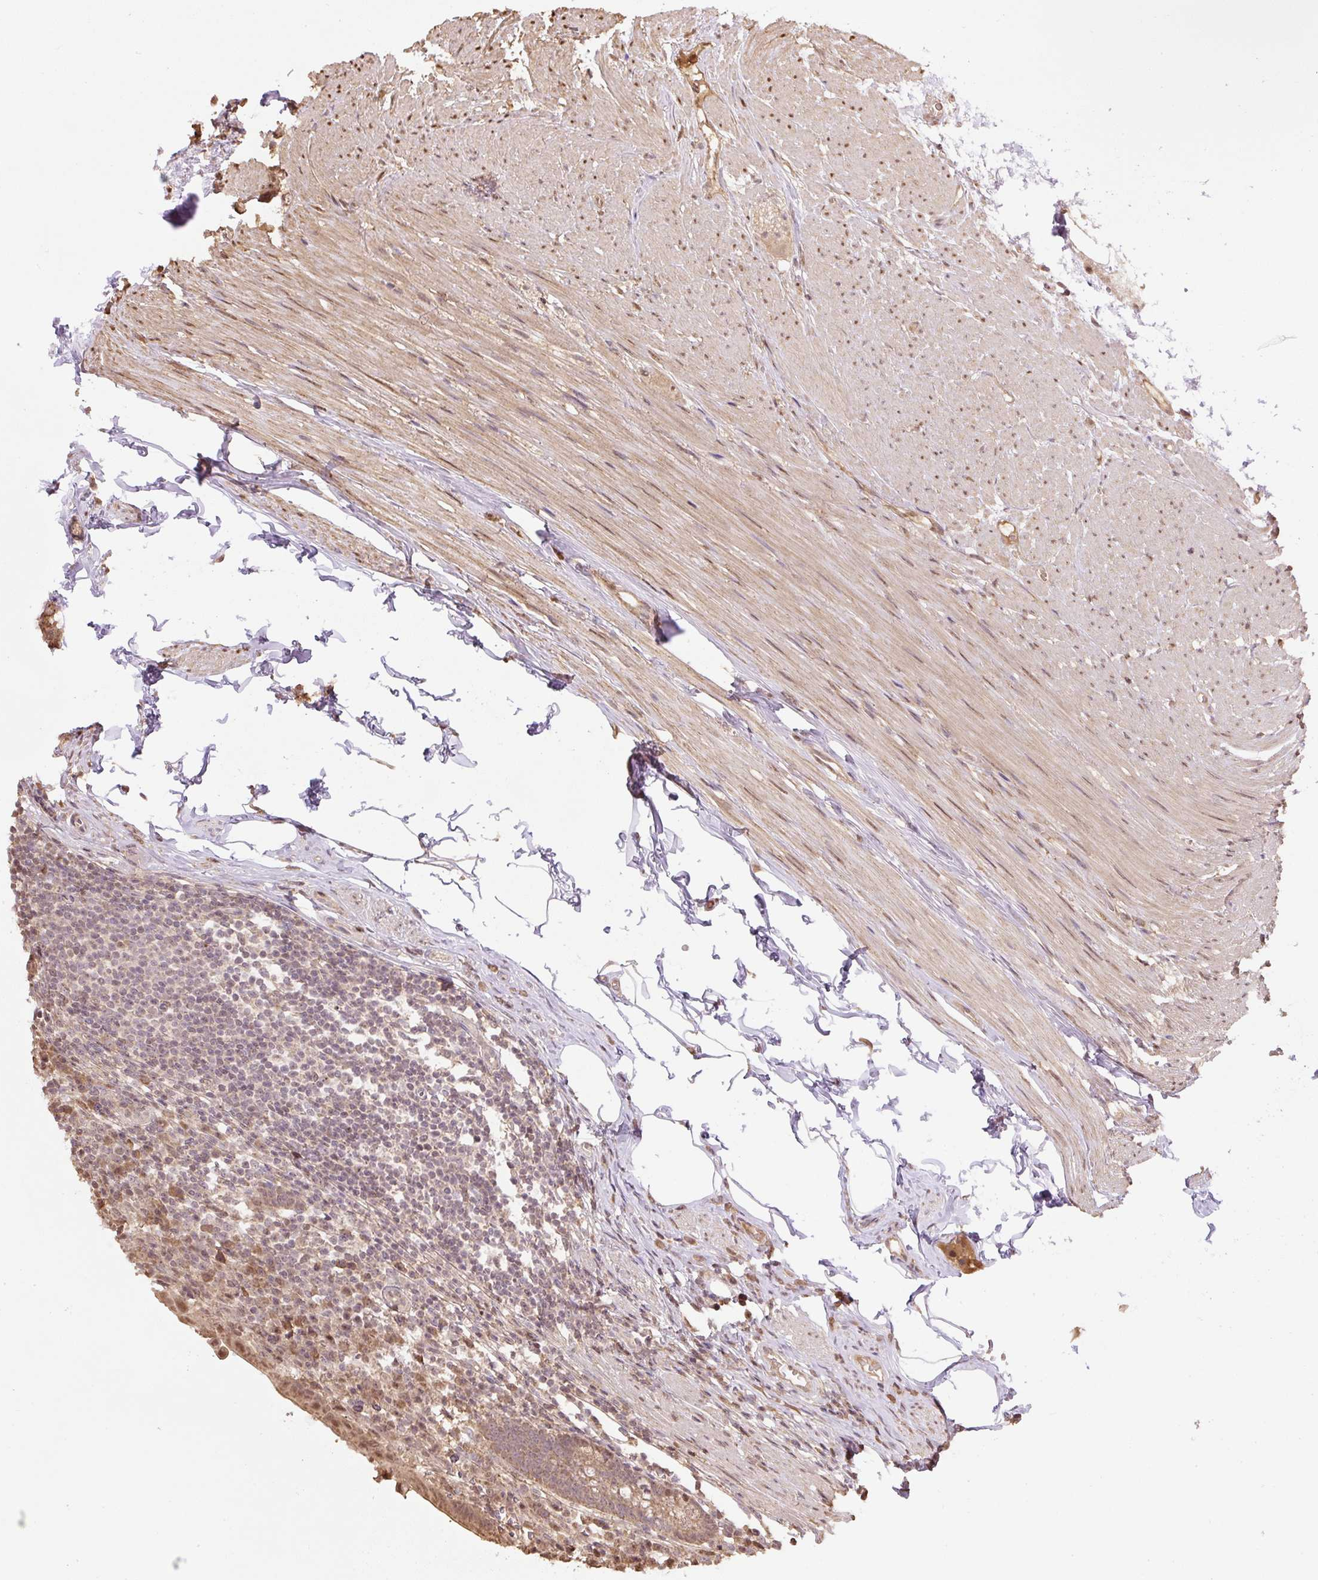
{"staining": {"intensity": "moderate", "quantity": ">75%", "location": "cytoplasmic/membranous,nuclear"}, "tissue": "appendix", "cell_type": "Glandular cells", "image_type": "normal", "snomed": [{"axis": "morphology", "description": "Normal tissue, NOS"}, {"axis": "topography", "description": "Appendix"}], "caption": "Human appendix stained with a brown dye shows moderate cytoplasmic/membranous,nuclear positive expression in about >75% of glandular cells.", "gene": "TMEM170B", "patient": {"sex": "female", "age": 56}}